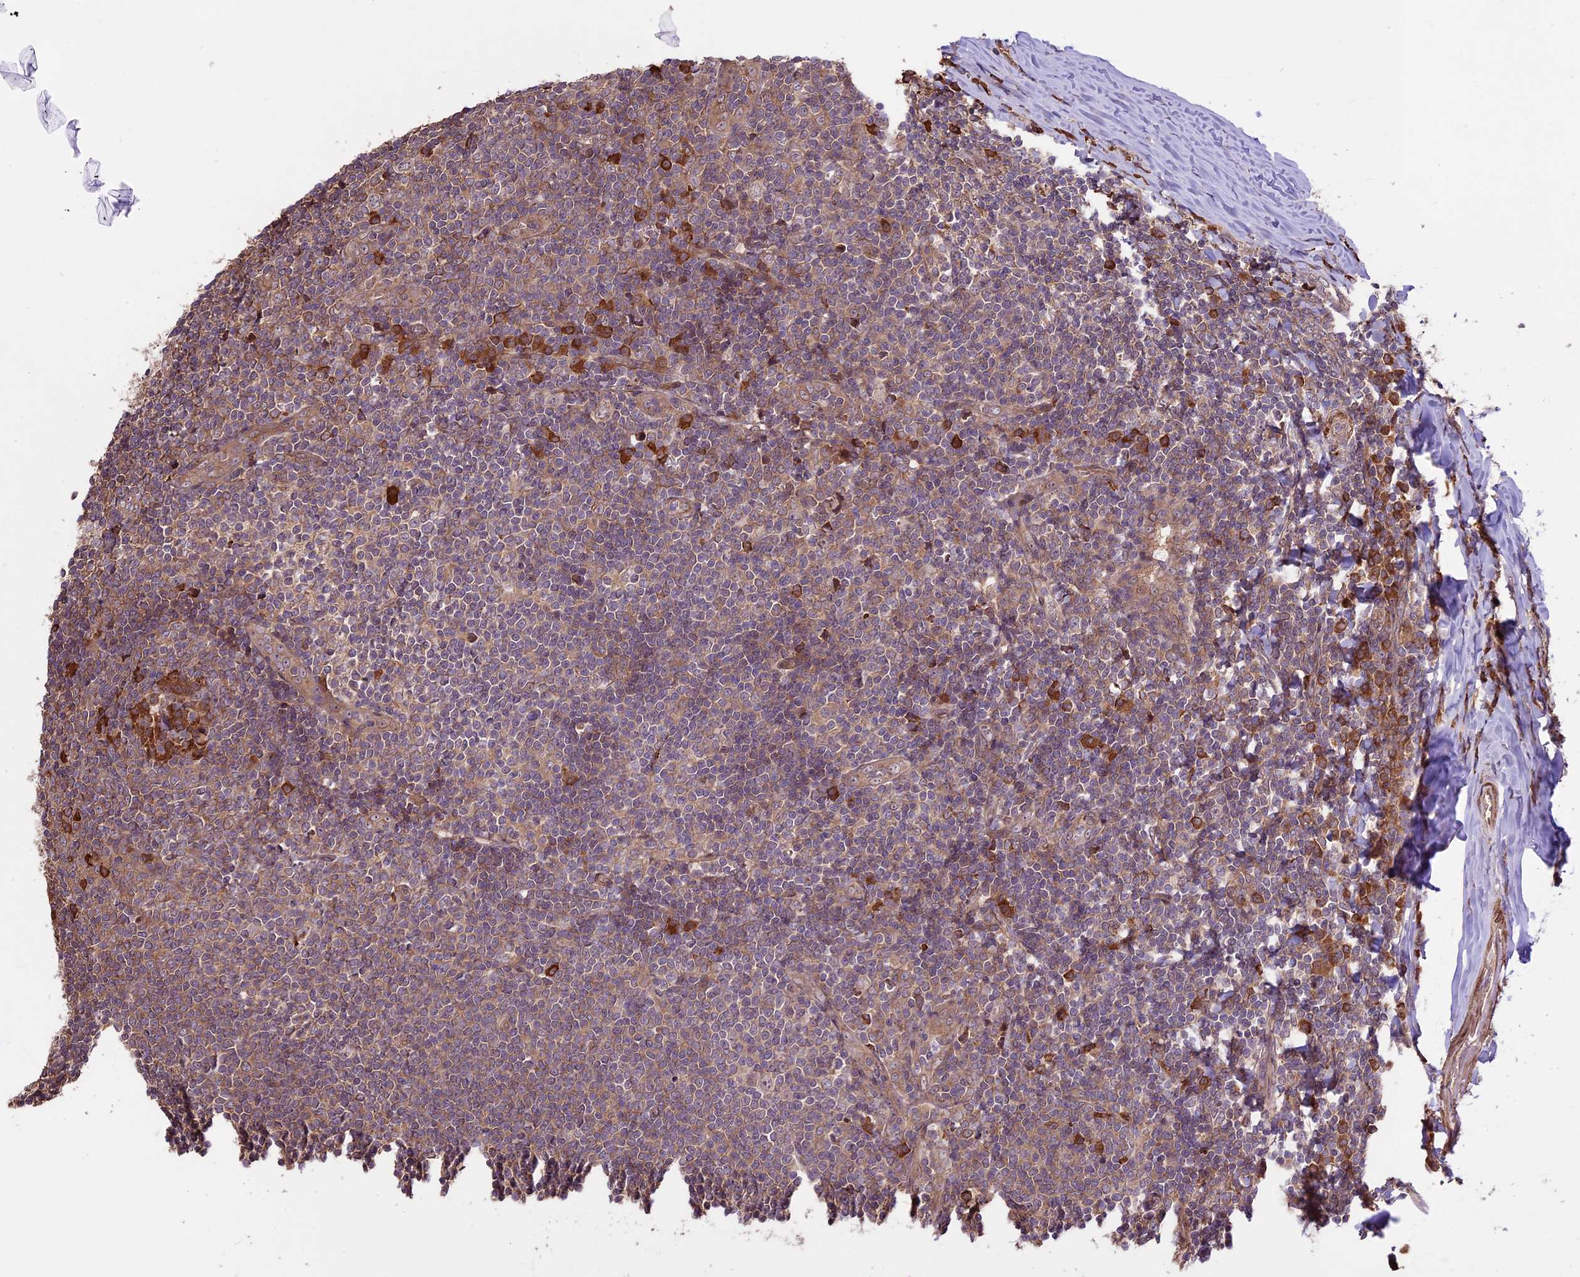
{"staining": {"intensity": "strong", "quantity": "25%-75%", "location": "cytoplasmic/membranous"}, "tissue": "tonsil", "cell_type": "Germinal center cells", "image_type": "normal", "snomed": [{"axis": "morphology", "description": "Normal tissue, NOS"}, {"axis": "topography", "description": "Tonsil"}], "caption": "Unremarkable tonsil was stained to show a protein in brown. There is high levels of strong cytoplasmic/membranous positivity in about 25%-75% of germinal center cells. (DAB (3,3'-diaminobenzidine) IHC, brown staining for protein, blue staining for nuclei).", "gene": "HDAC5", "patient": {"sex": "male", "age": 27}}